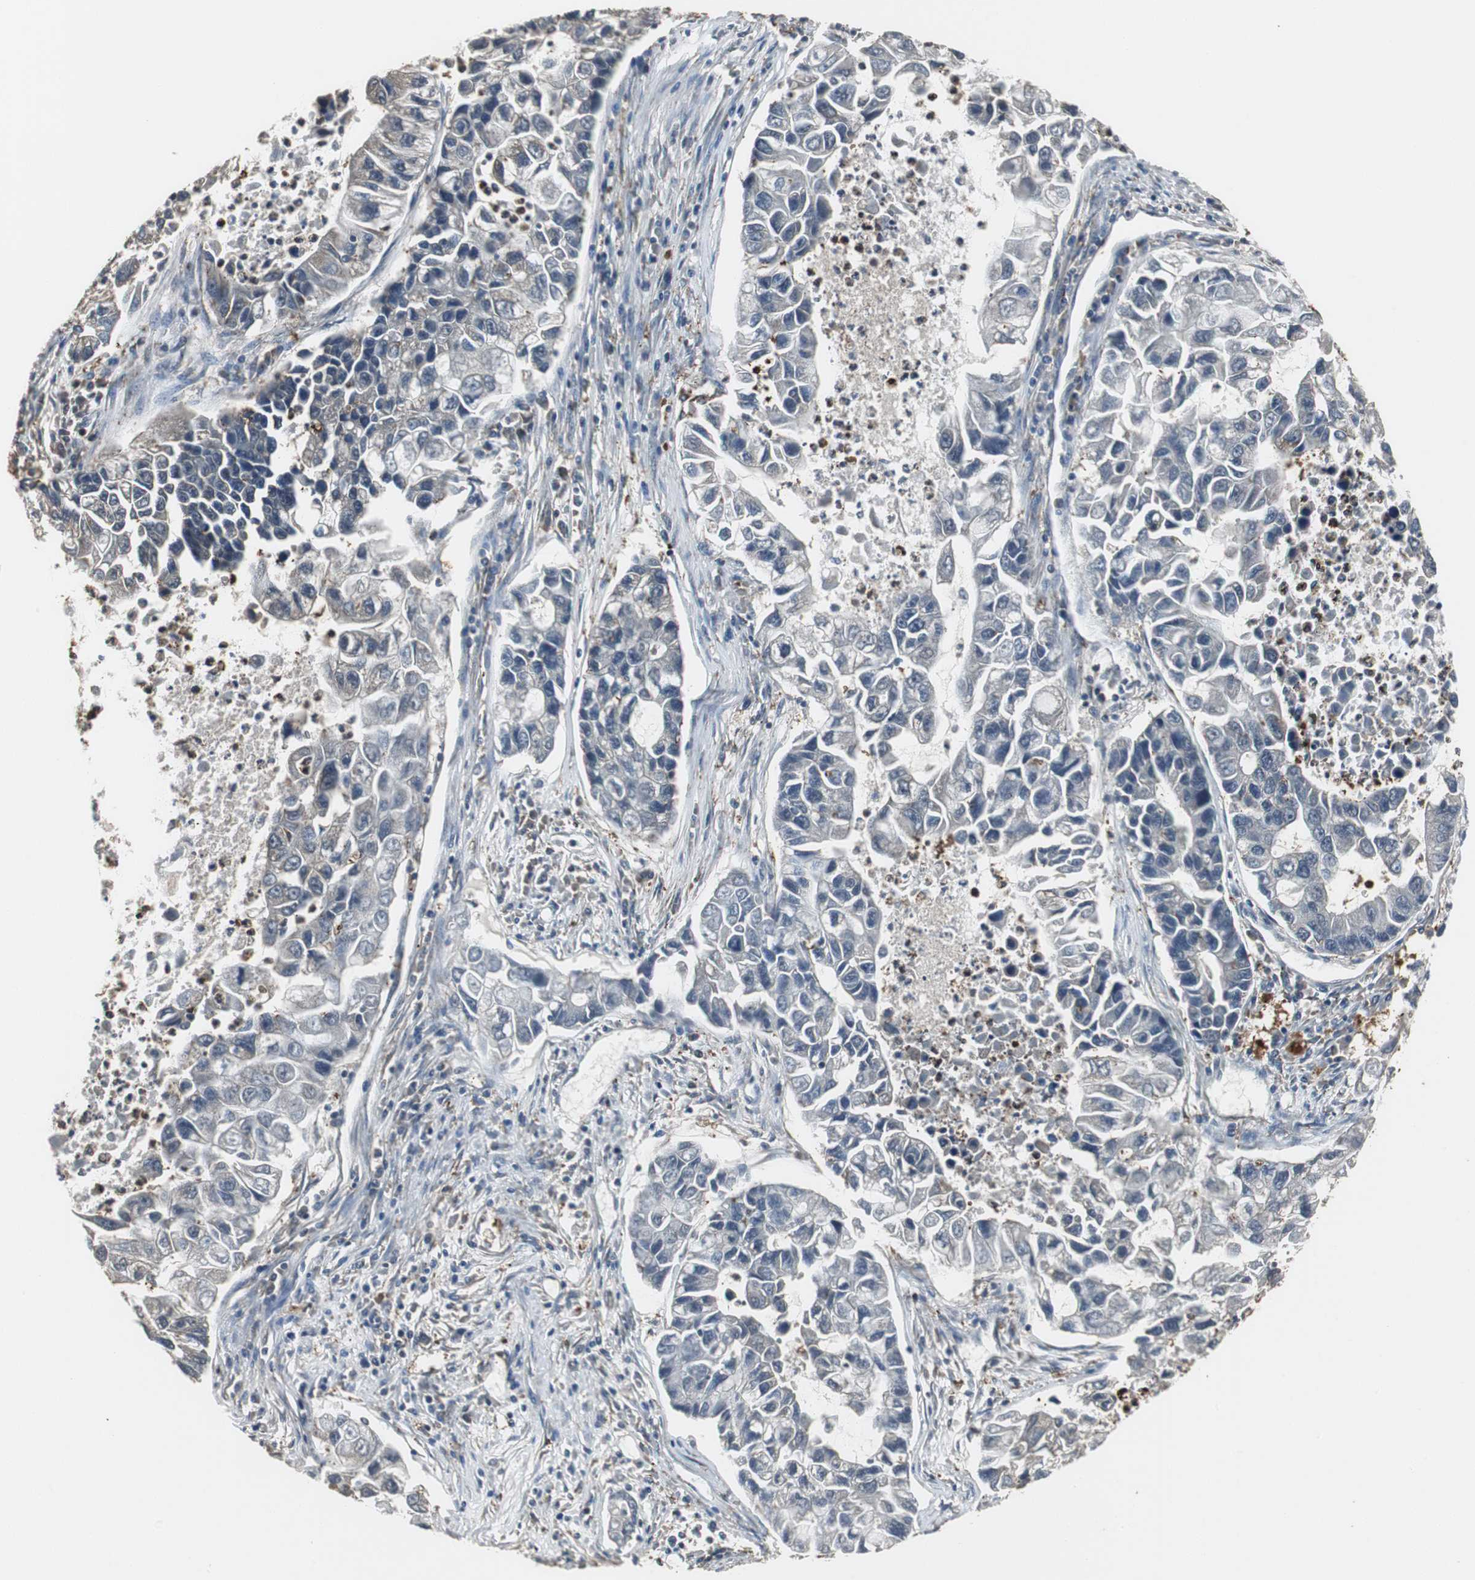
{"staining": {"intensity": "weak", "quantity": "<25%", "location": "cytoplasmic/membranous"}, "tissue": "lung cancer", "cell_type": "Tumor cells", "image_type": "cancer", "snomed": [{"axis": "morphology", "description": "Adenocarcinoma, NOS"}, {"axis": "topography", "description": "Lung"}], "caption": "Lung adenocarcinoma was stained to show a protein in brown. There is no significant positivity in tumor cells.", "gene": "JTB", "patient": {"sex": "female", "age": 51}}